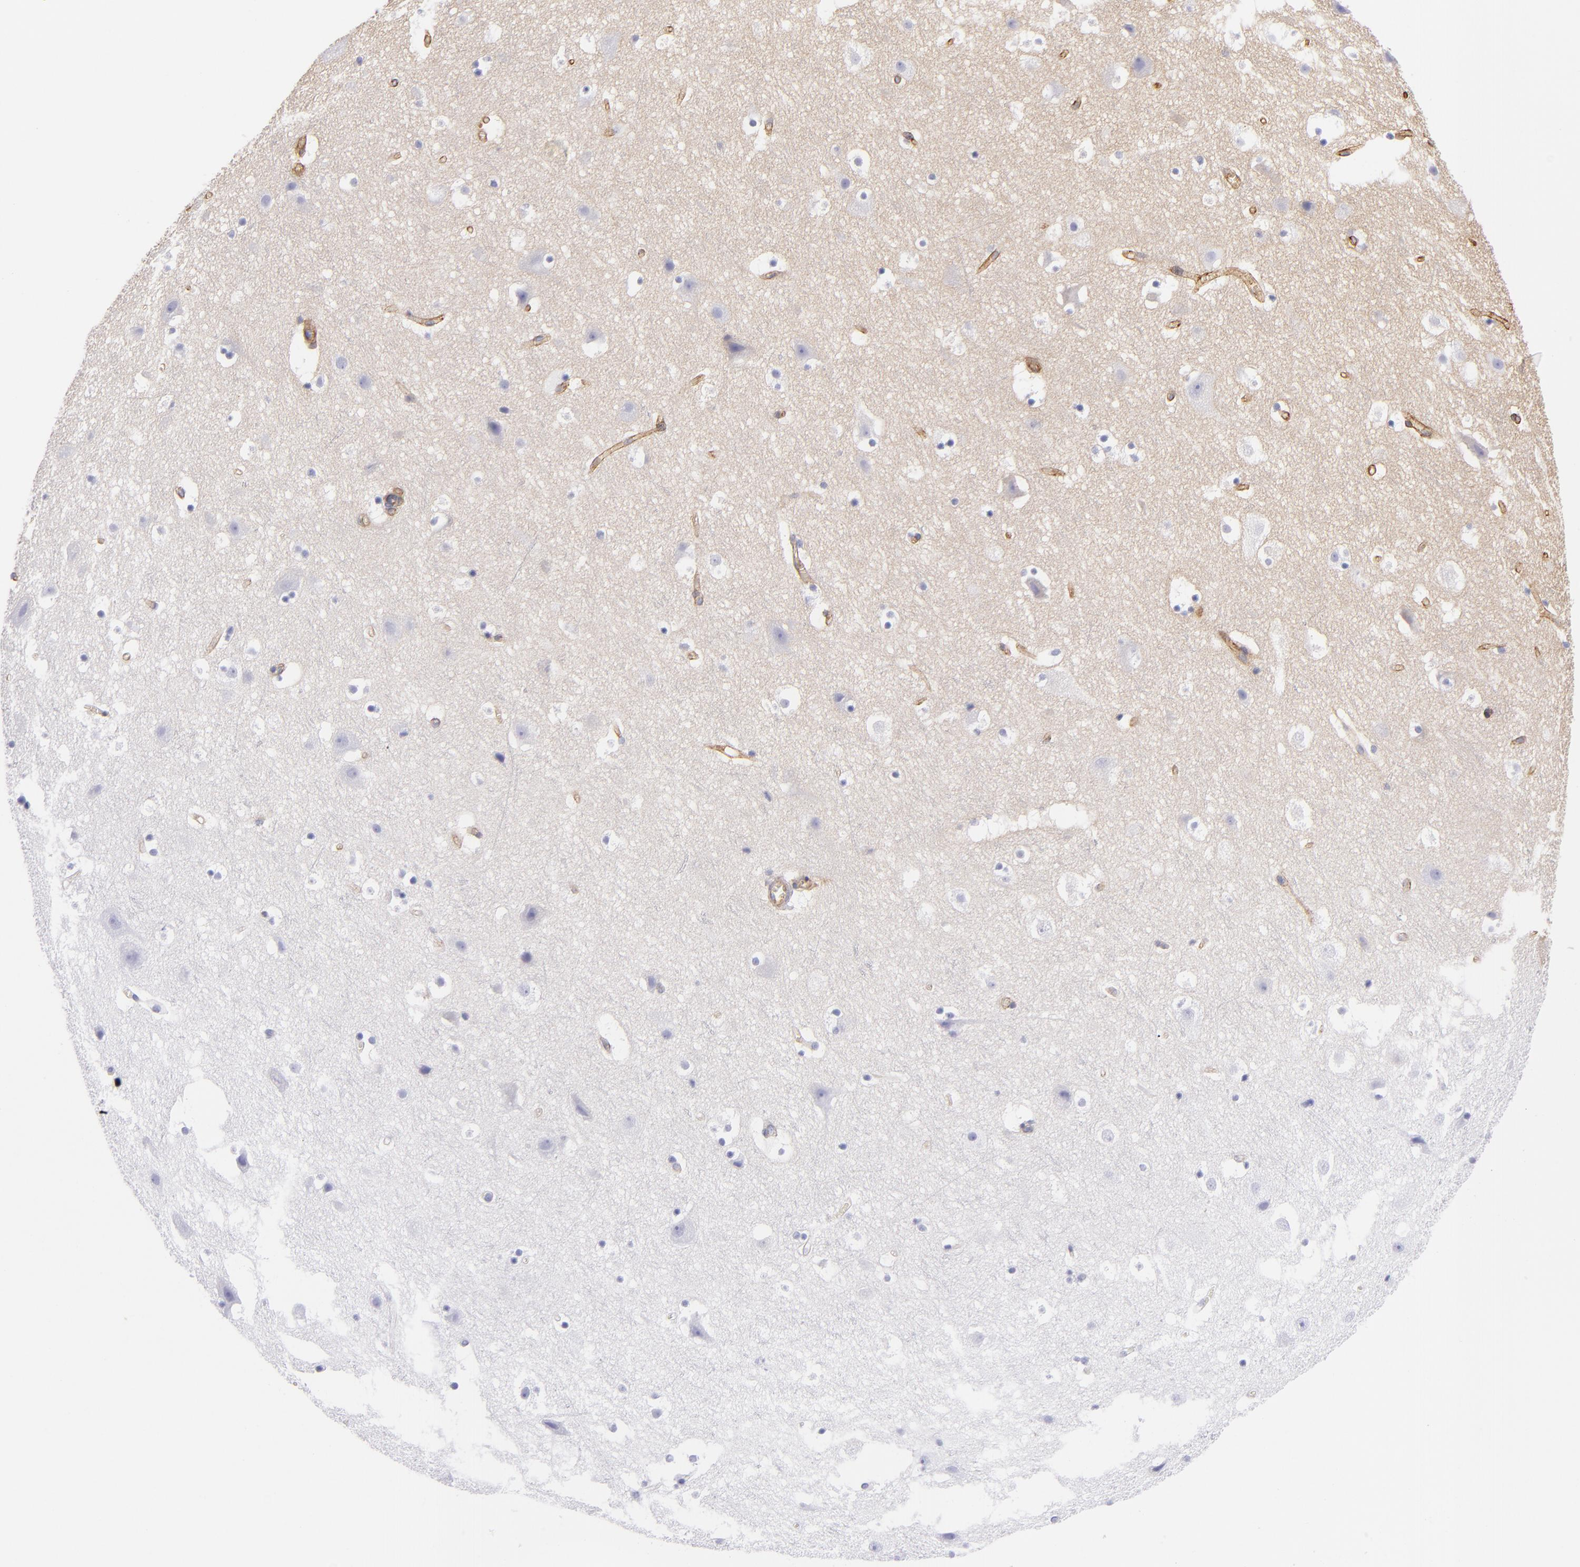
{"staining": {"intensity": "moderate", "quantity": ">75%", "location": "cytoplasmic/membranous"}, "tissue": "cerebral cortex", "cell_type": "Endothelial cells", "image_type": "normal", "snomed": [{"axis": "morphology", "description": "Normal tissue, NOS"}, {"axis": "topography", "description": "Cerebral cortex"}], "caption": "IHC image of normal cerebral cortex: human cerebral cortex stained using immunohistochemistry demonstrates medium levels of moderate protein expression localized specifically in the cytoplasmic/membranous of endothelial cells, appearing as a cytoplasmic/membranous brown color.", "gene": "CD151", "patient": {"sex": "male", "age": 45}}